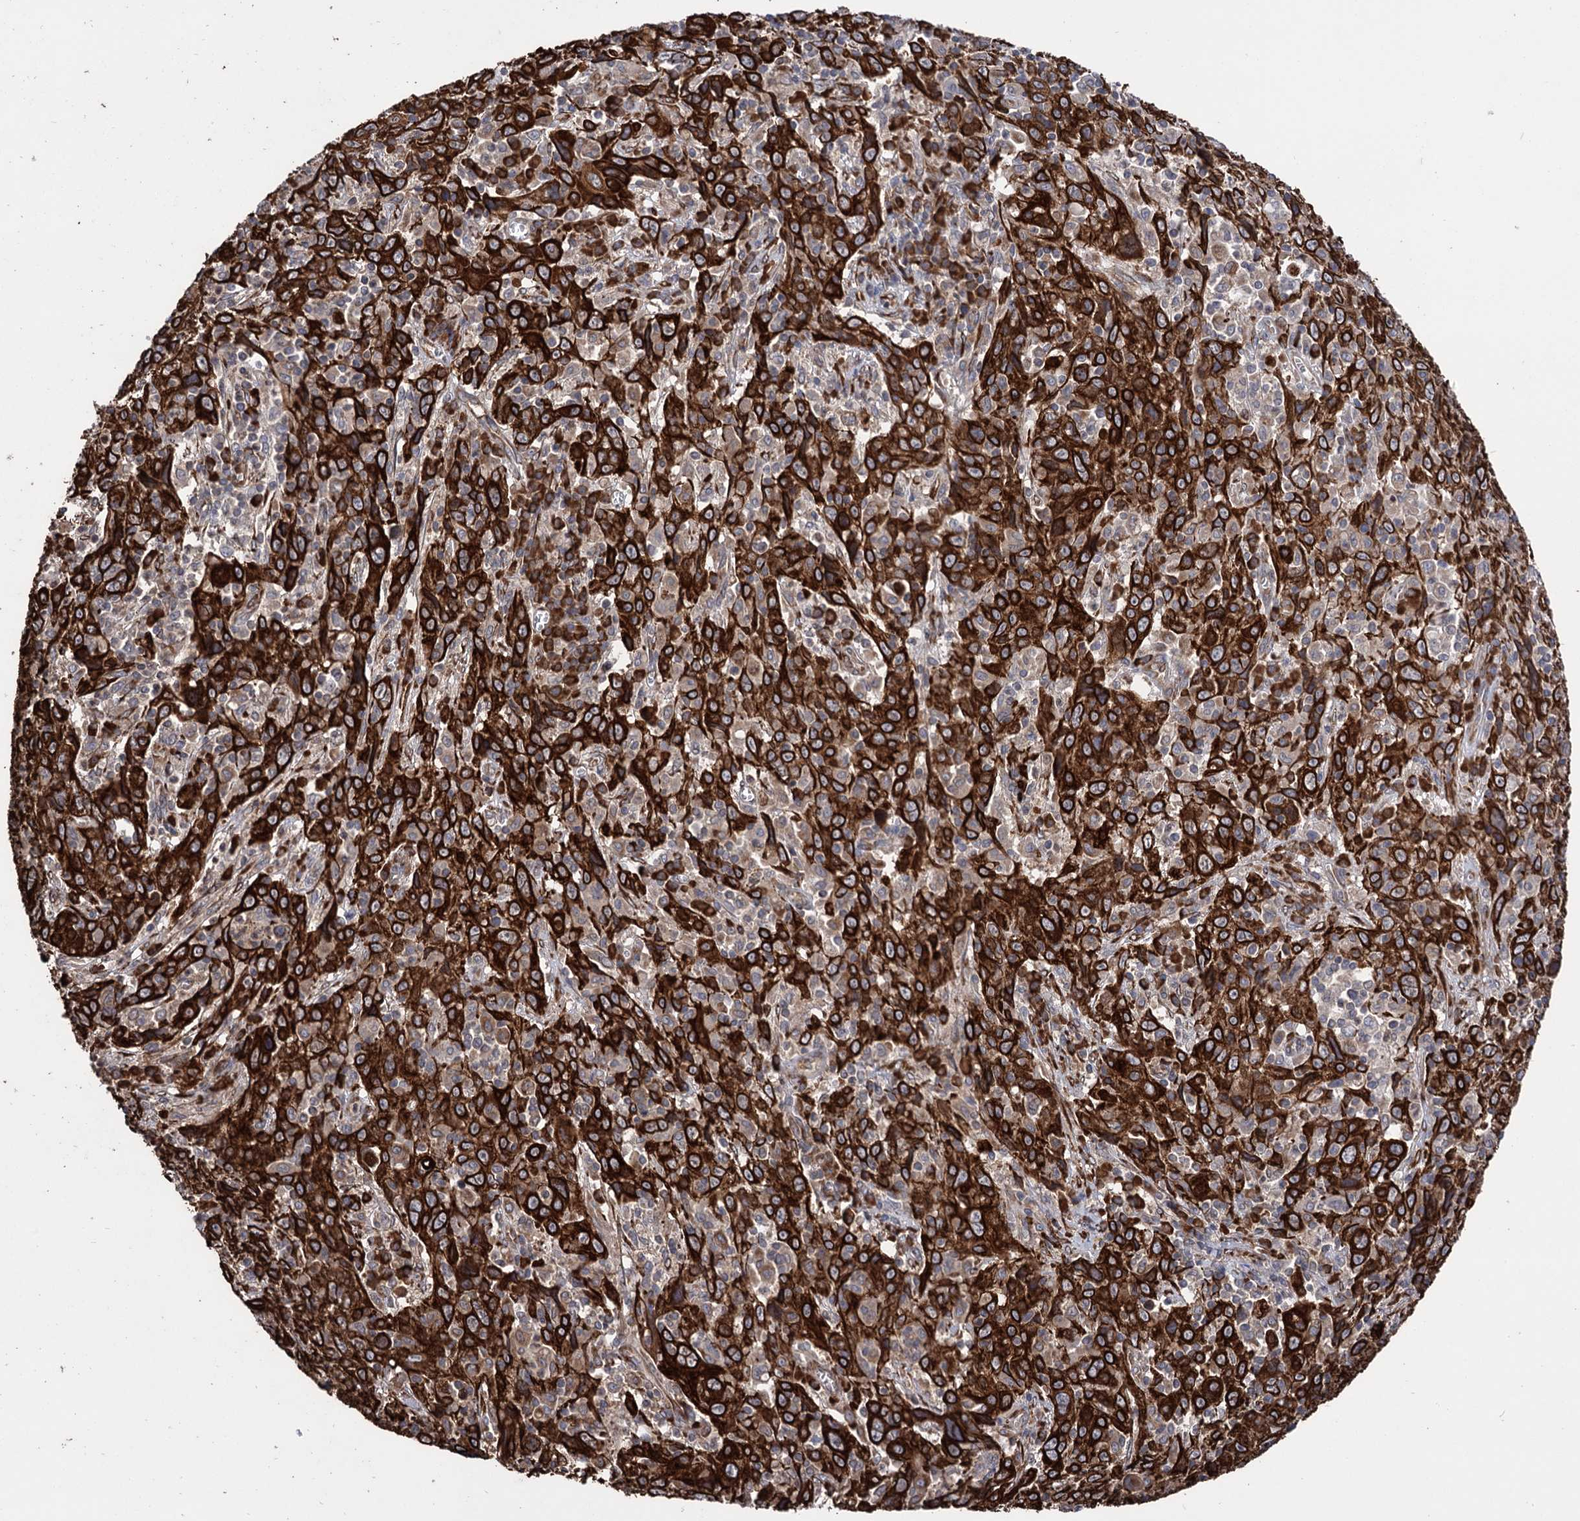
{"staining": {"intensity": "strong", "quantity": ">75%", "location": "cytoplasmic/membranous"}, "tissue": "cervical cancer", "cell_type": "Tumor cells", "image_type": "cancer", "snomed": [{"axis": "morphology", "description": "Squamous cell carcinoma, NOS"}, {"axis": "topography", "description": "Cervix"}], "caption": "This is an image of immunohistochemistry staining of squamous cell carcinoma (cervical), which shows strong staining in the cytoplasmic/membranous of tumor cells.", "gene": "CDAN1", "patient": {"sex": "female", "age": 46}}